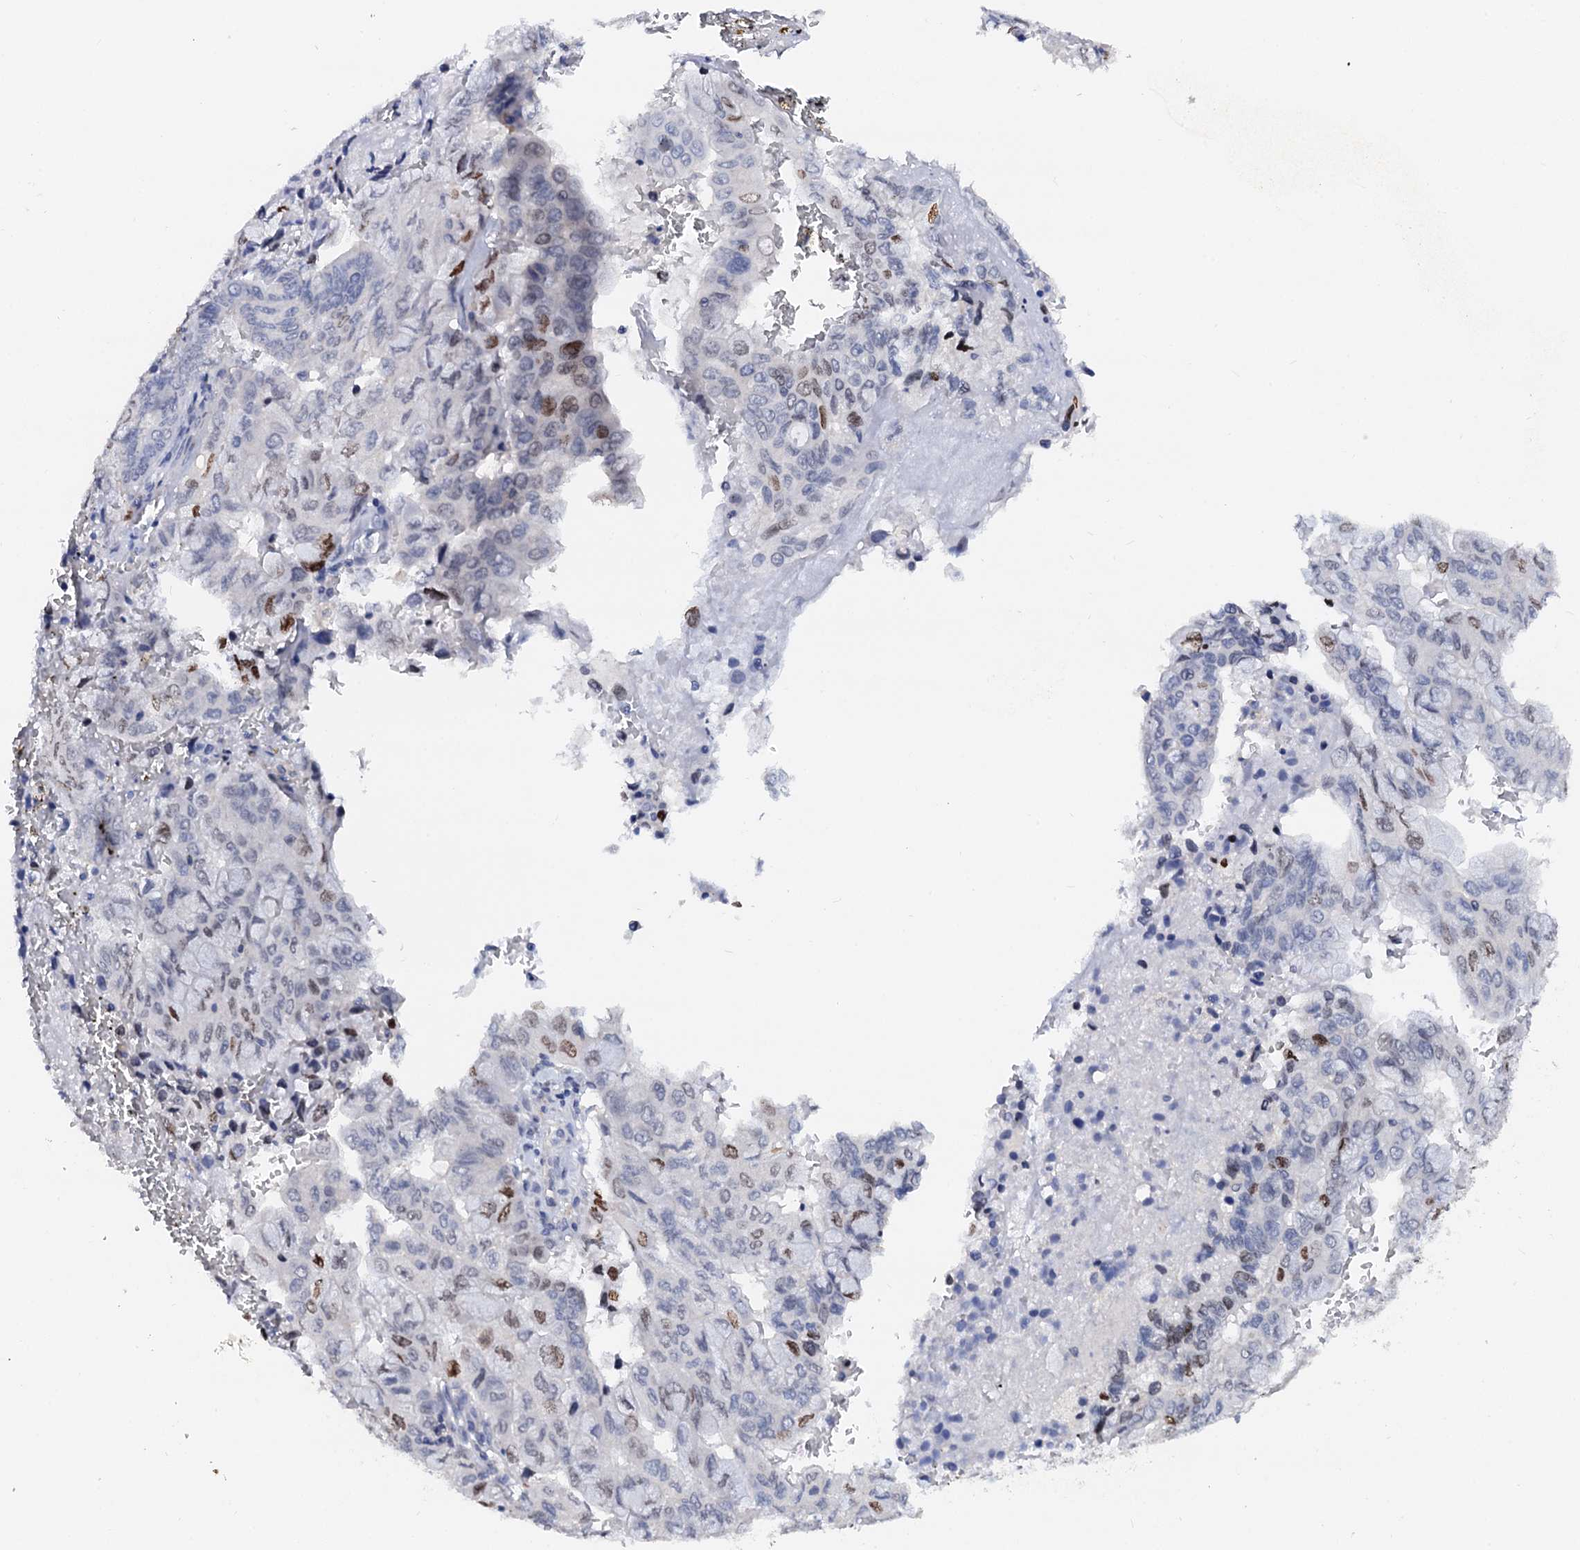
{"staining": {"intensity": "moderate", "quantity": "<25%", "location": "nuclear"}, "tissue": "pancreatic cancer", "cell_type": "Tumor cells", "image_type": "cancer", "snomed": [{"axis": "morphology", "description": "Adenocarcinoma, NOS"}, {"axis": "topography", "description": "Pancreas"}], "caption": "DAB immunohistochemical staining of pancreatic cancer (adenocarcinoma) reveals moderate nuclear protein staining in about <25% of tumor cells.", "gene": "NALF1", "patient": {"sex": "male", "age": 51}}